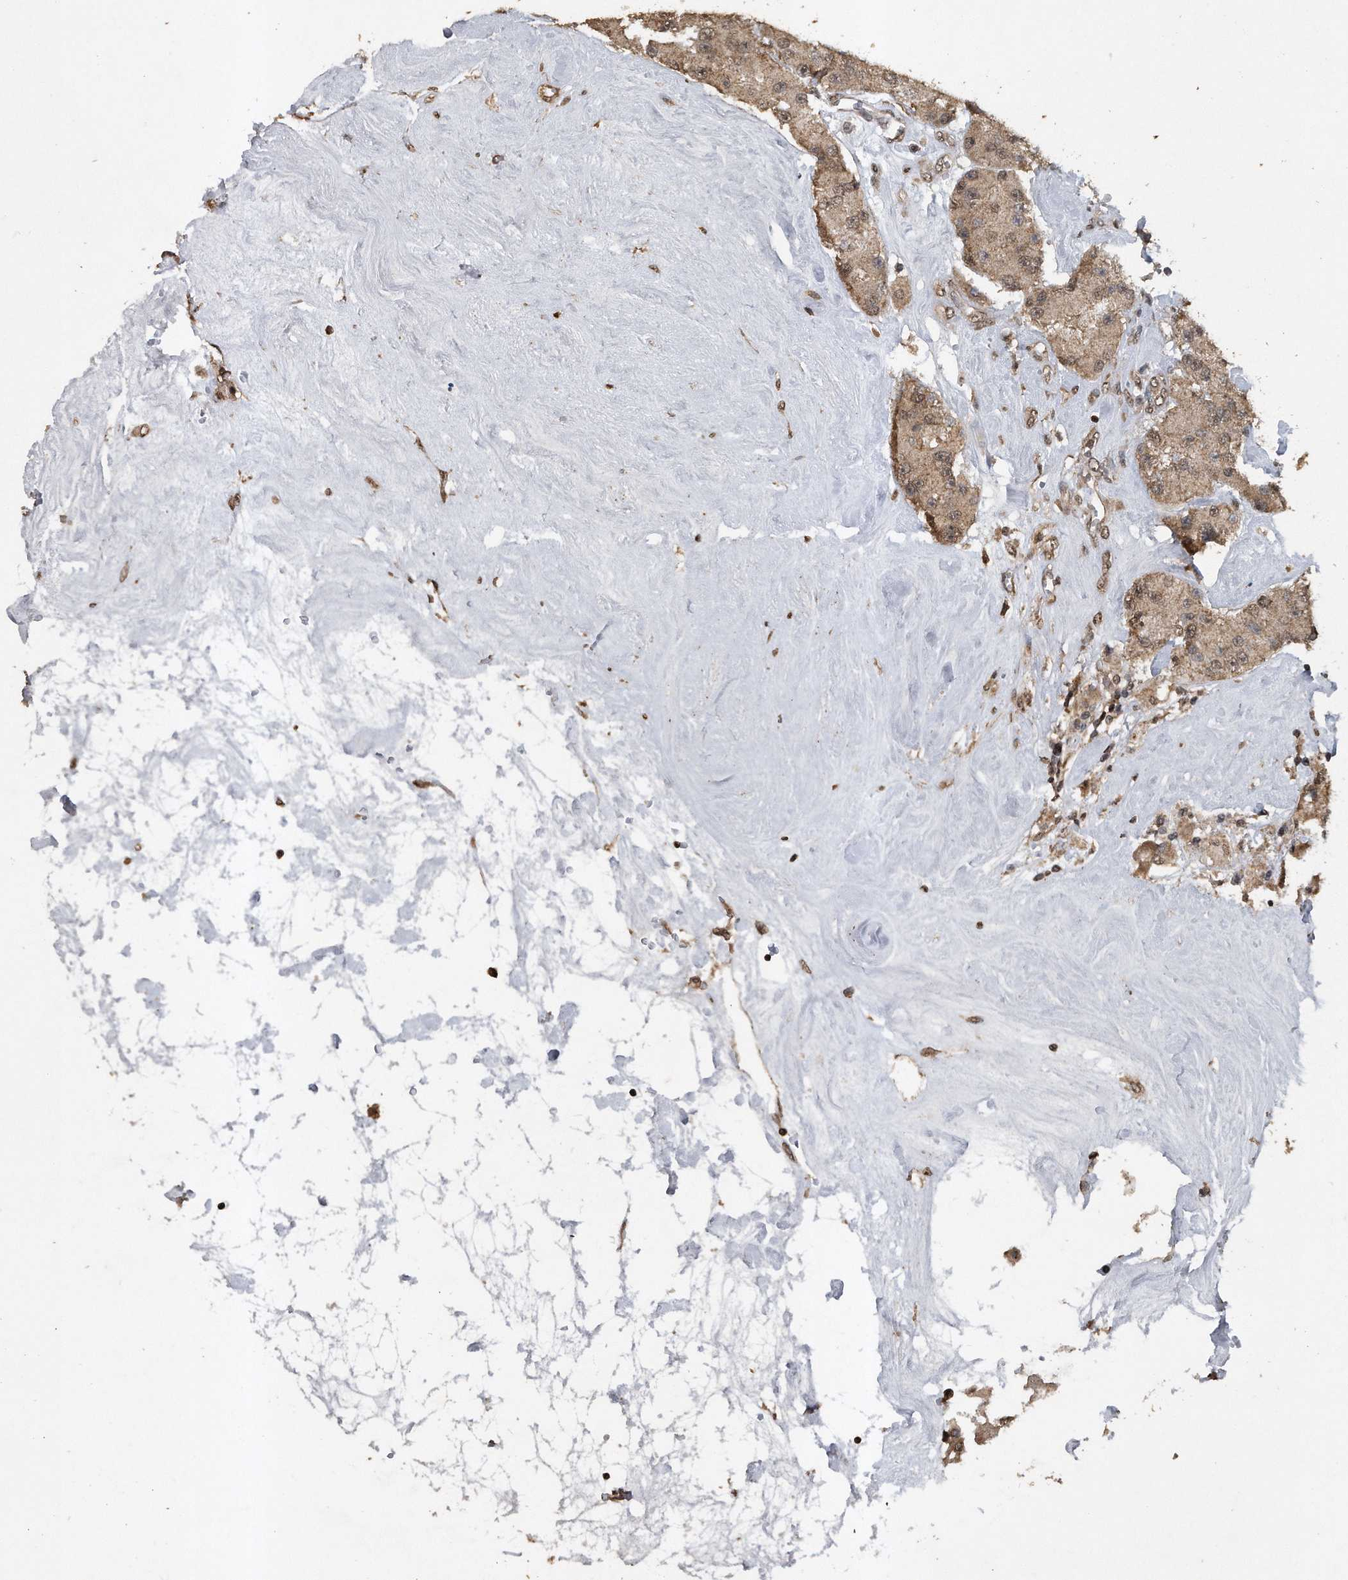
{"staining": {"intensity": "moderate", "quantity": ">75%", "location": "cytoplasmic/membranous"}, "tissue": "carcinoid", "cell_type": "Tumor cells", "image_type": "cancer", "snomed": [{"axis": "morphology", "description": "Carcinoid, malignant, NOS"}, {"axis": "topography", "description": "Pancreas"}], "caption": "This micrograph exhibits carcinoid (malignant) stained with immunohistochemistry to label a protein in brown. The cytoplasmic/membranous of tumor cells show moderate positivity for the protein. Nuclei are counter-stained blue.", "gene": "CRYZL1", "patient": {"sex": "male", "age": 41}}